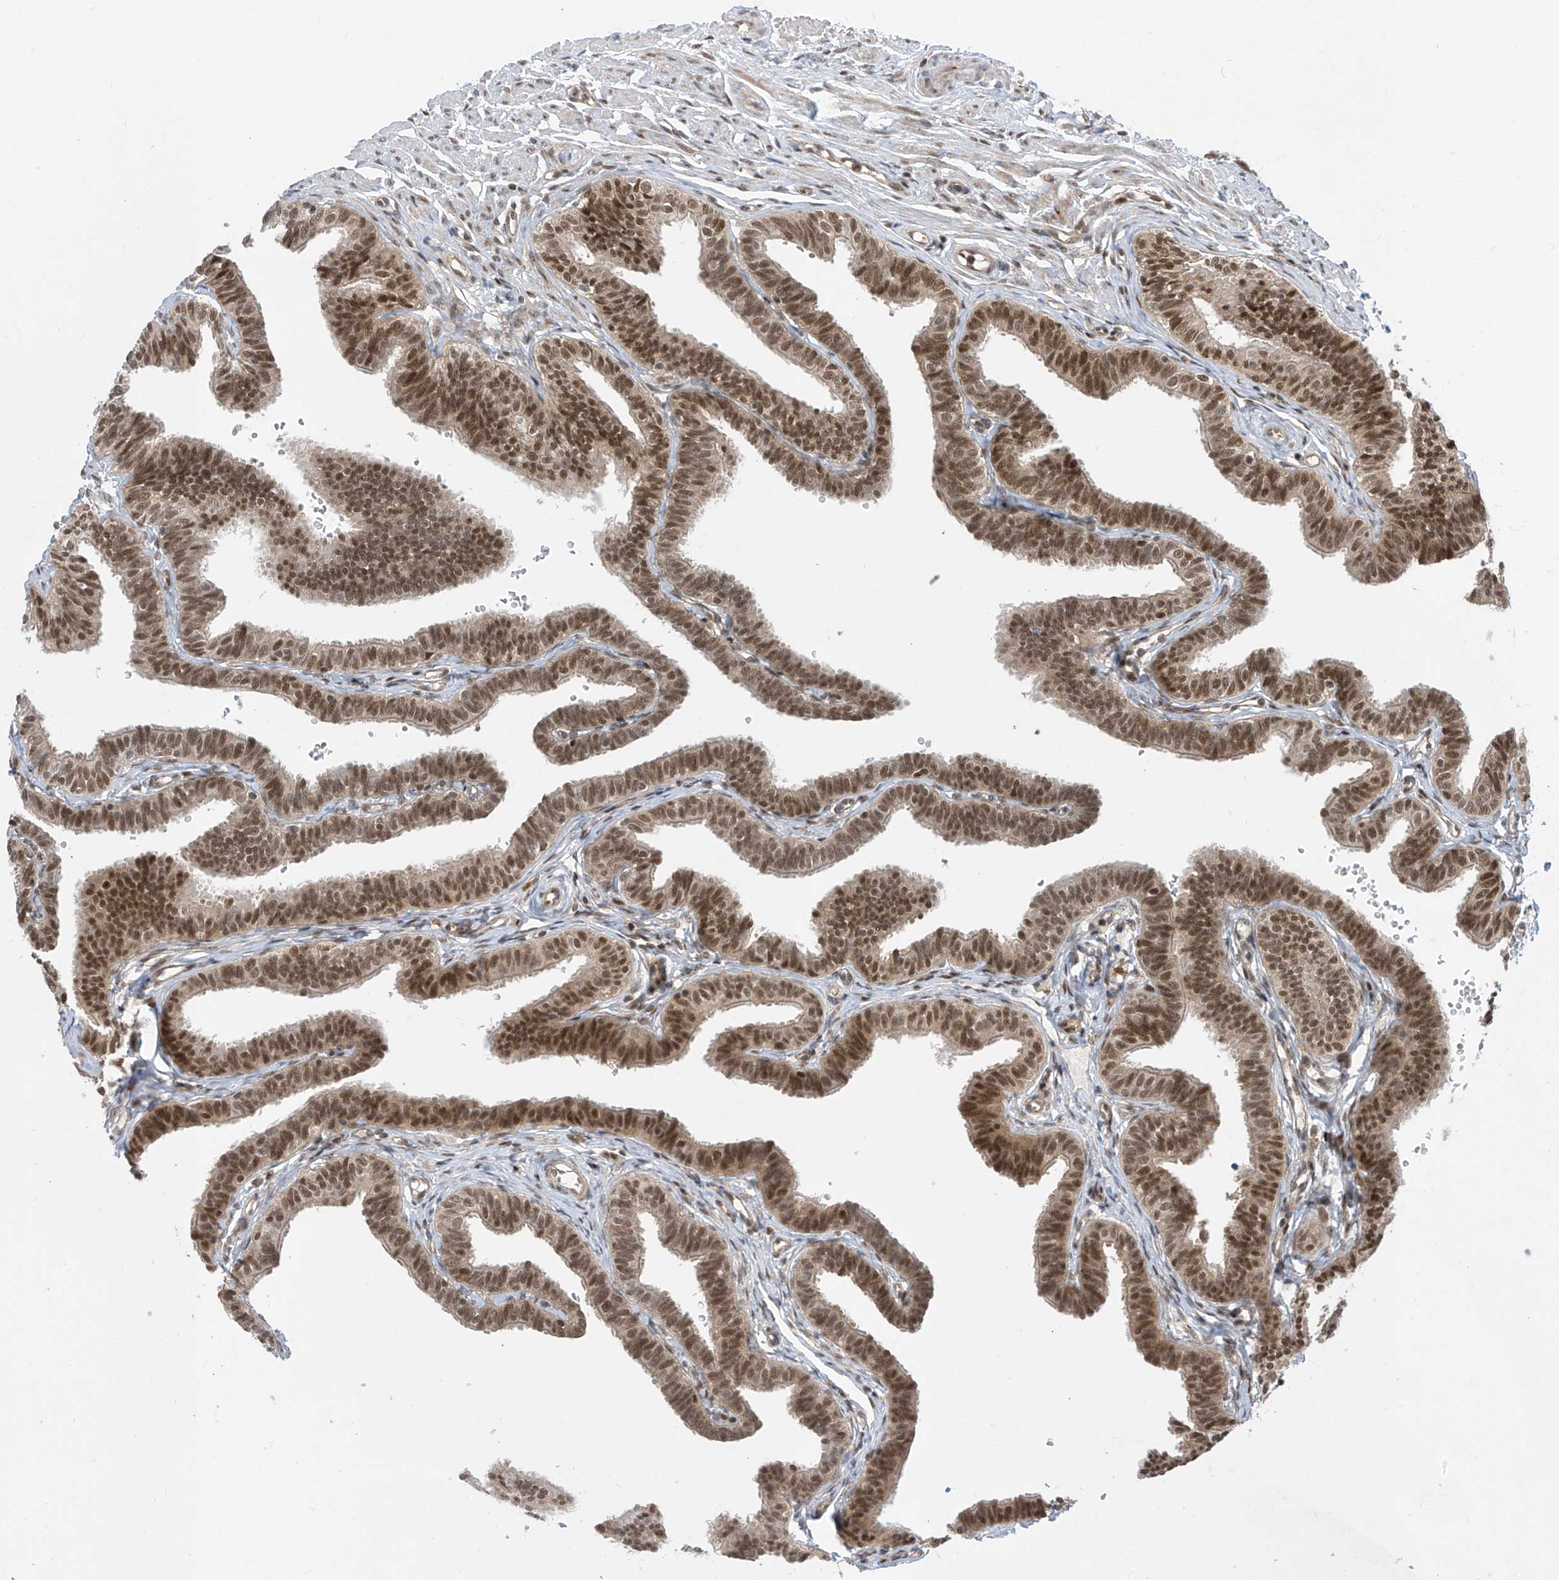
{"staining": {"intensity": "moderate", "quantity": ">75%", "location": "nuclear"}, "tissue": "fallopian tube", "cell_type": "Glandular cells", "image_type": "normal", "snomed": [{"axis": "morphology", "description": "Normal tissue, NOS"}, {"axis": "topography", "description": "Fallopian tube"}, {"axis": "topography", "description": "Ovary"}], "caption": "Fallopian tube stained with DAB (3,3'-diaminobenzidine) immunohistochemistry (IHC) exhibits medium levels of moderate nuclear expression in approximately >75% of glandular cells.", "gene": "LAGE3", "patient": {"sex": "female", "age": 23}}